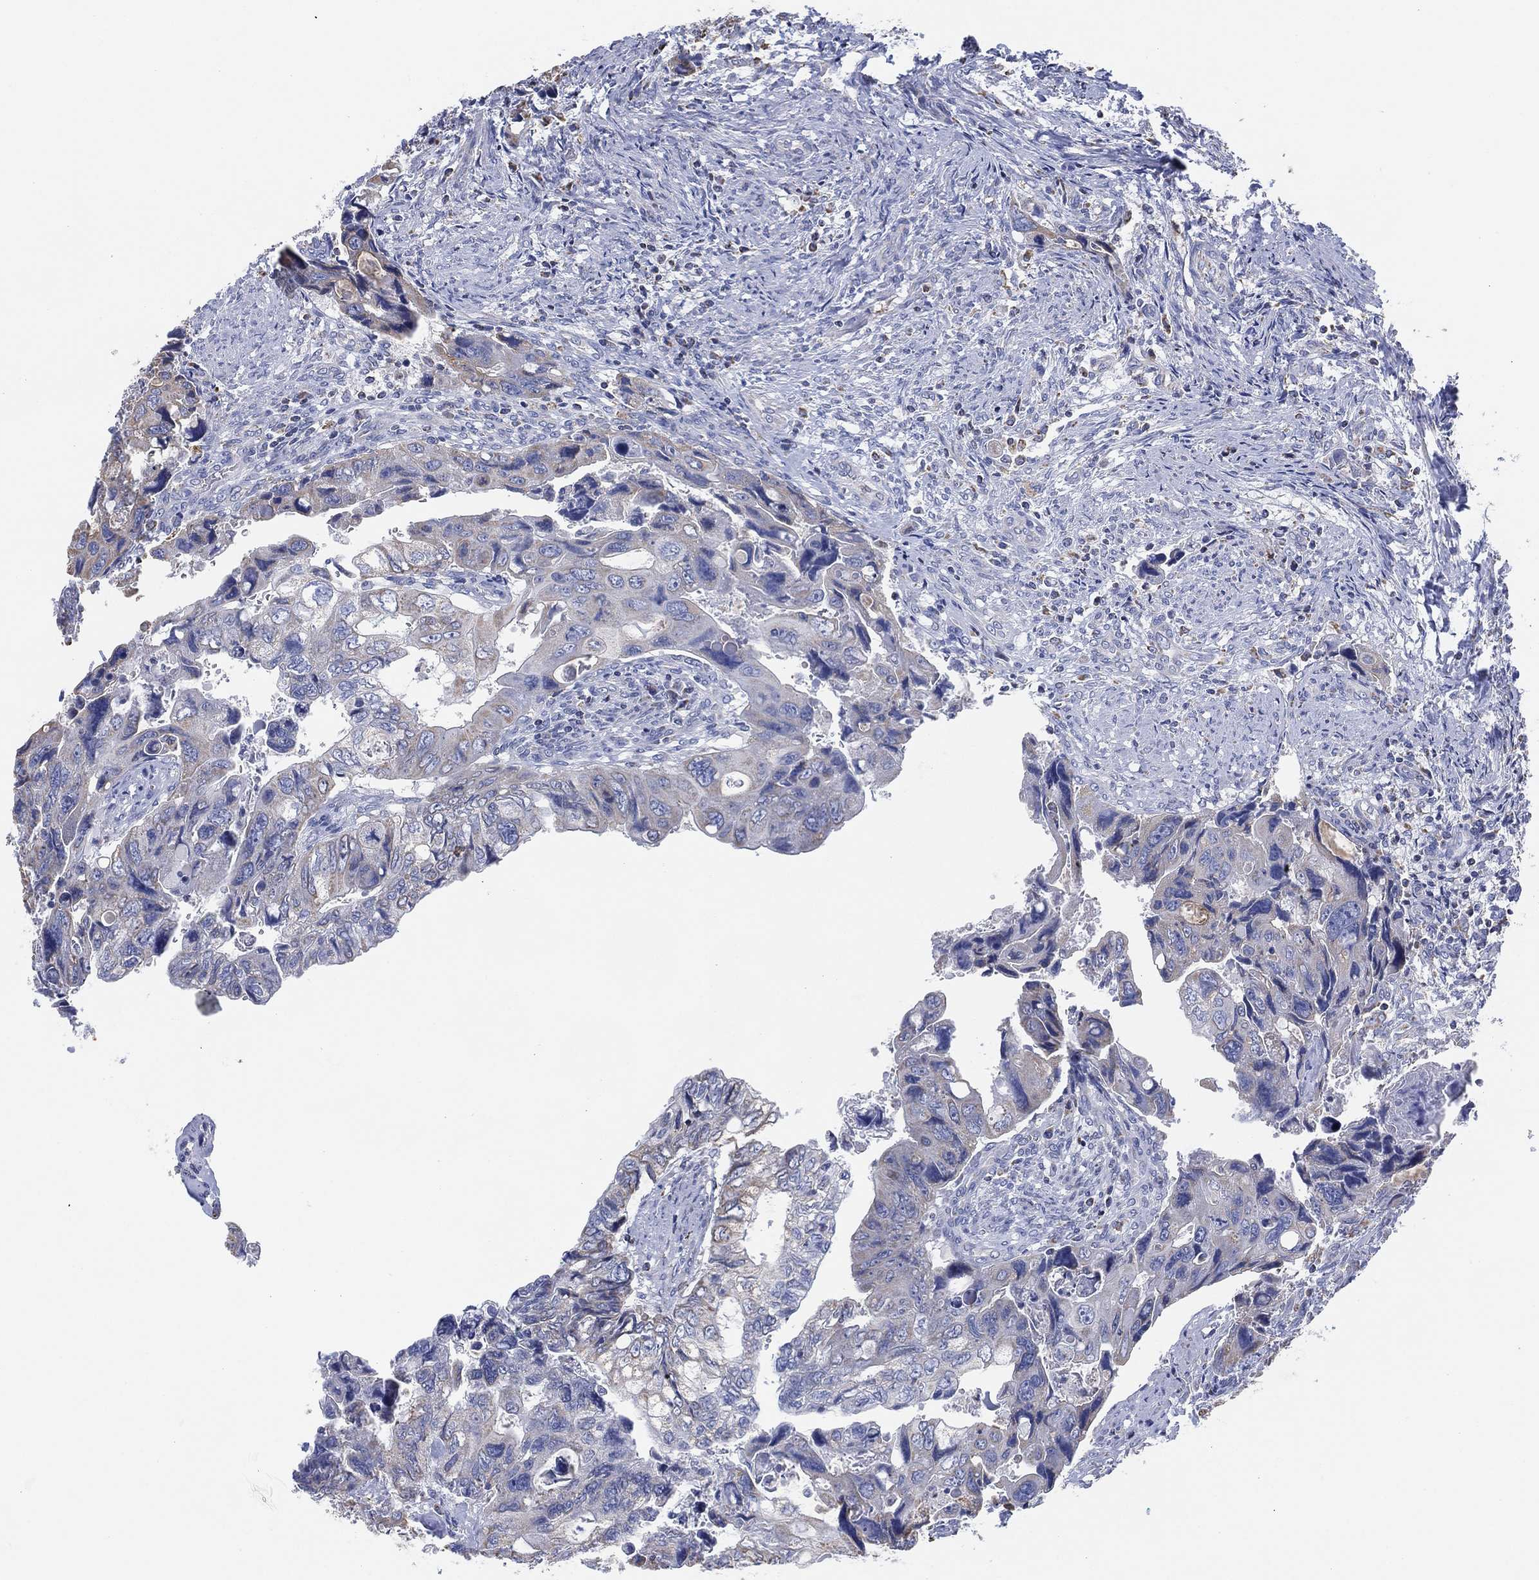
{"staining": {"intensity": "negative", "quantity": "none", "location": "none"}, "tissue": "colorectal cancer", "cell_type": "Tumor cells", "image_type": "cancer", "snomed": [{"axis": "morphology", "description": "Adenocarcinoma, NOS"}, {"axis": "topography", "description": "Rectum"}], "caption": "Tumor cells show no significant staining in adenocarcinoma (colorectal). Brightfield microscopy of IHC stained with DAB (3,3'-diaminobenzidine) (brown) and hematoxylin (blue), captured at high magnification.", "gene": "CFTR", "patient": {"sex": "male", "age": 62}}